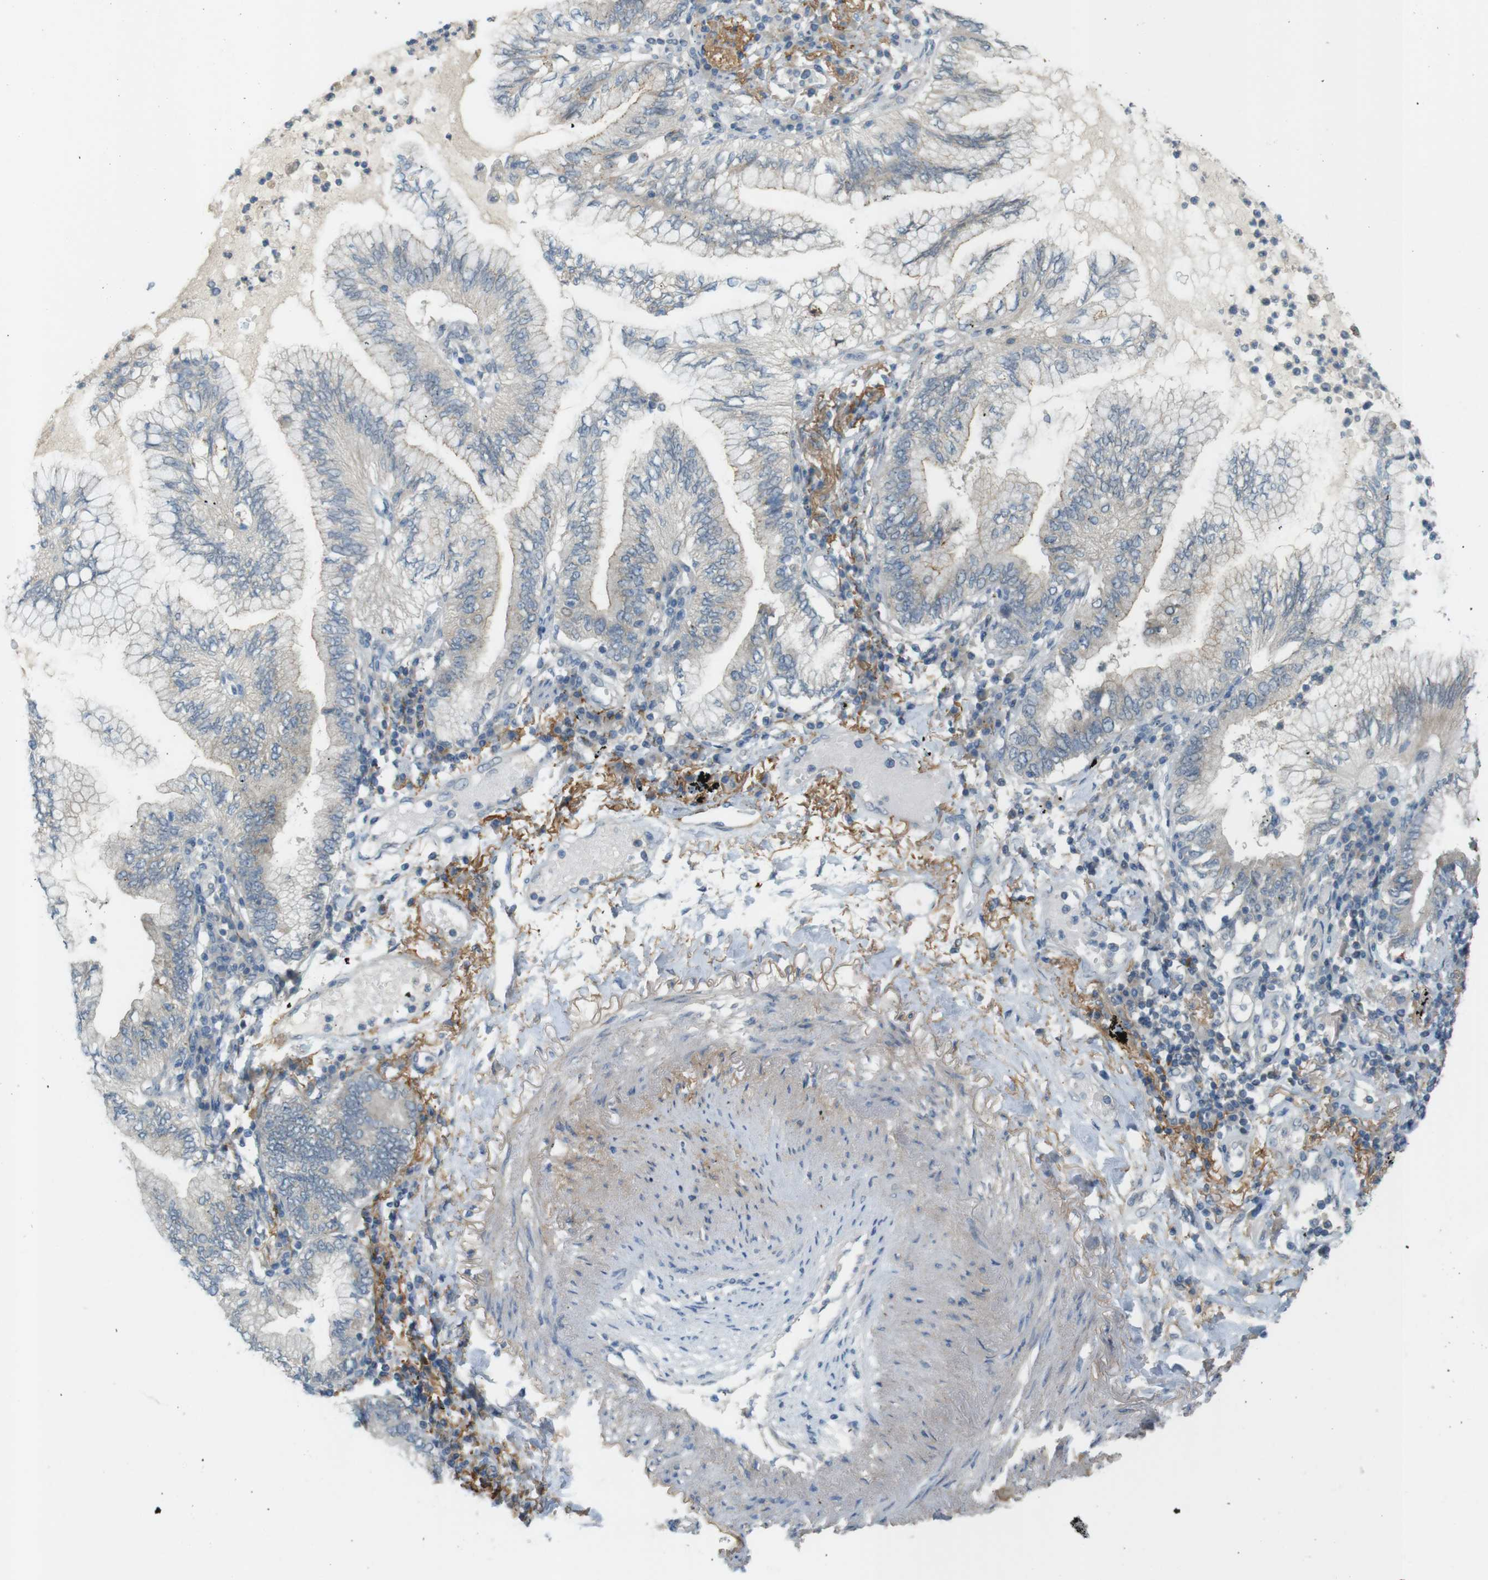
{"staining": {"intensity": "weak", "quantity": "25%-75%", "location": "cytoplasmic/membranous"}, "tissue": "lung cancer", "cell_type": "Tumor cells", "image_type": "cancer", "snomed": [{"axis": "morphology", "description": "Normal tissue, NOS"}, {"axis": "morphology", "description": "Adenocarcinoma, NOS"}, {"axis": "topography", "description": "Bronchus"}, {"axis": "topography", "description": "Lung"}], "caption": "Immunohistochemistry image of human lung cancer stained for a protein (brown), which demonstrates low levels of weak cytoplasmic/membranous staining in approximately 25%-75% of tumor cells.", "gene": "UGT8", "patient": {"sex": "female", "age": 70}}